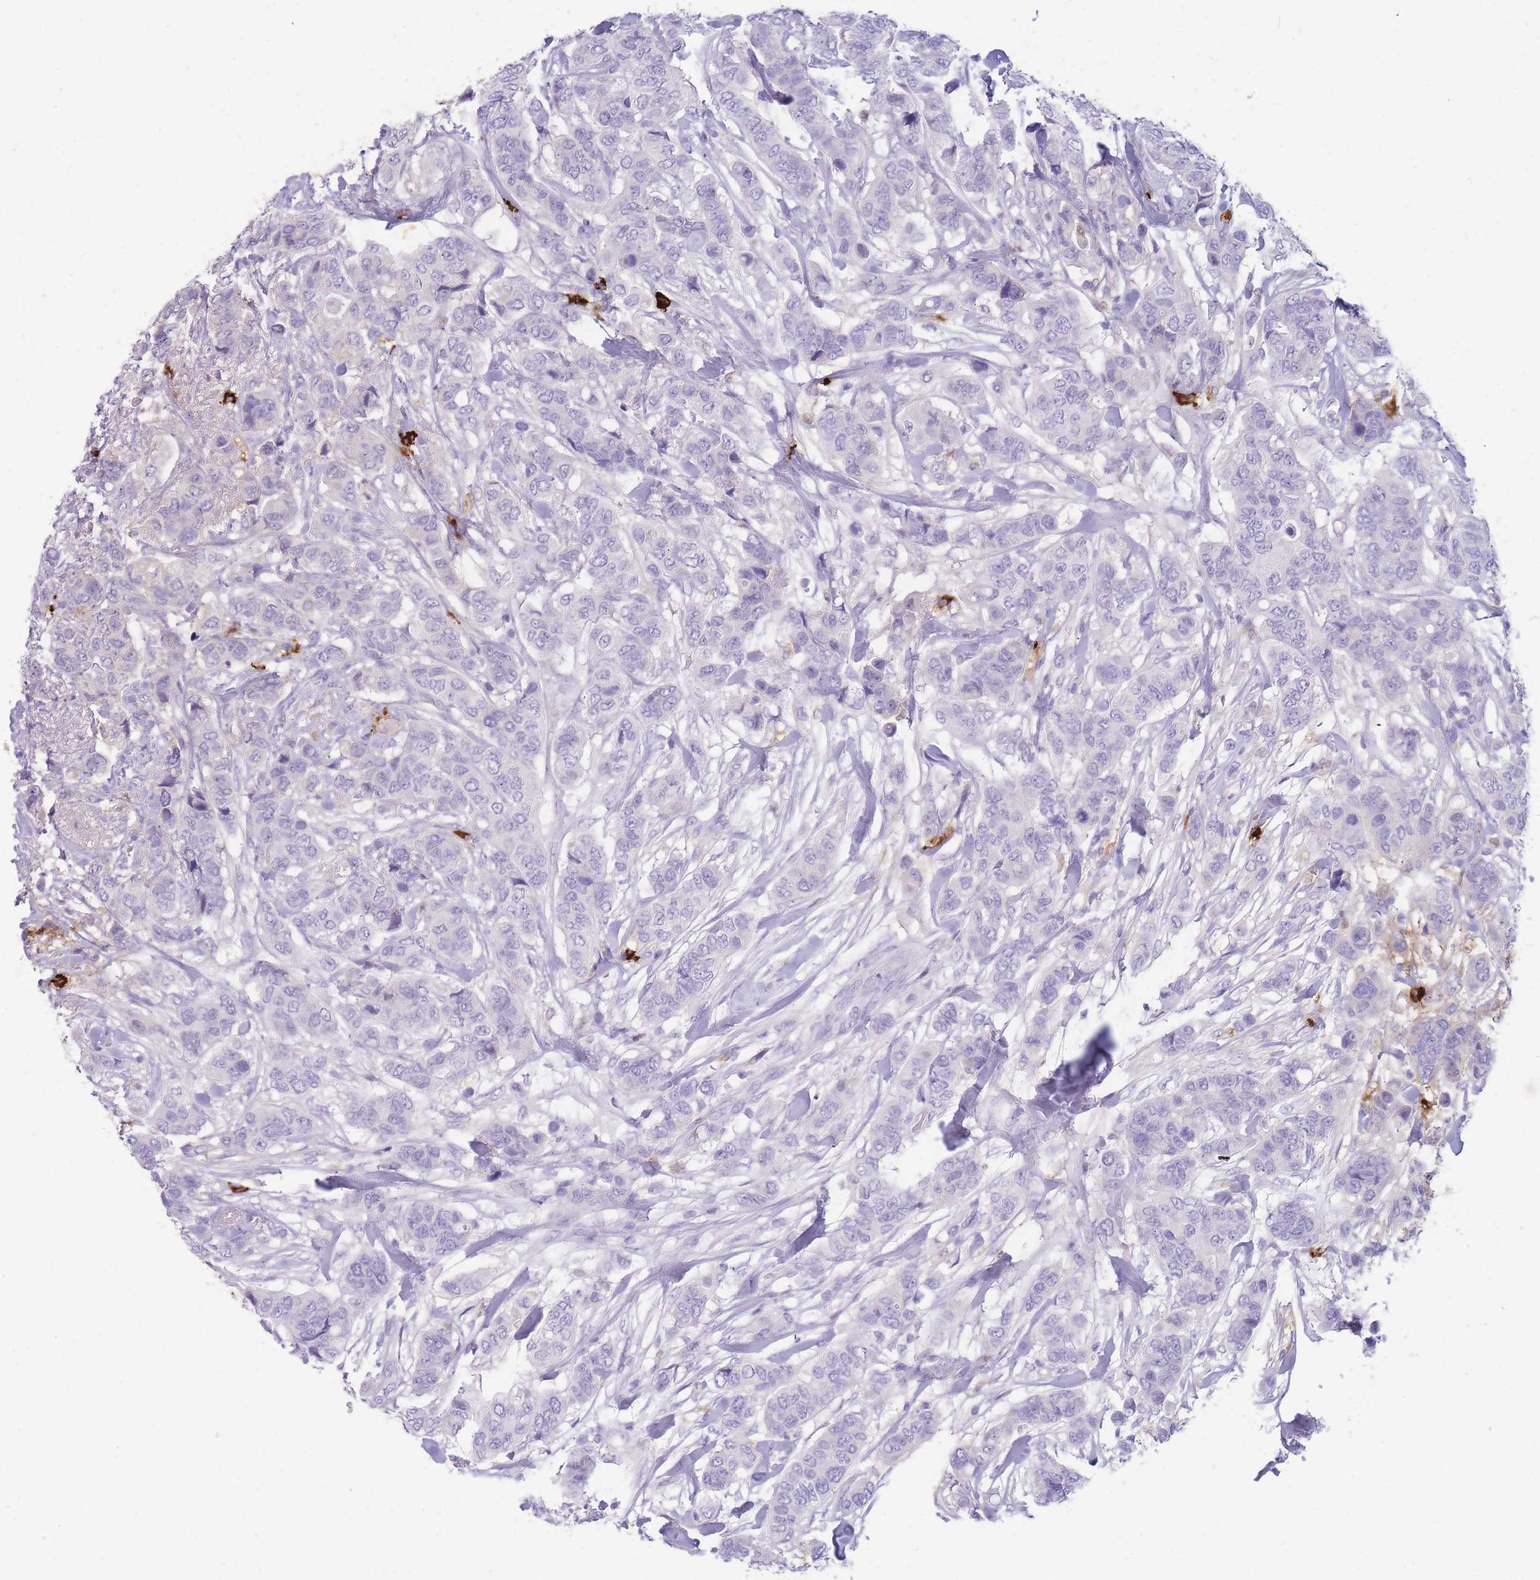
{"staining": {"intensity": "negative", "quantity": "none", "location": "none"}, "tissue": "breast cancer", "cell_type": "Tumor cells", "image_type": "cancer", "snomed": [{"axis": "morphology", "description": "Lobular carcinoma"}, {"axis": "topography", "description": "Breast"}], "caption": "This is an IHC image of human breast cancer. There is no positivity in tumor cells.", "gene": "TPSAB1", "patient": {"sex": "female", "age": 51}}